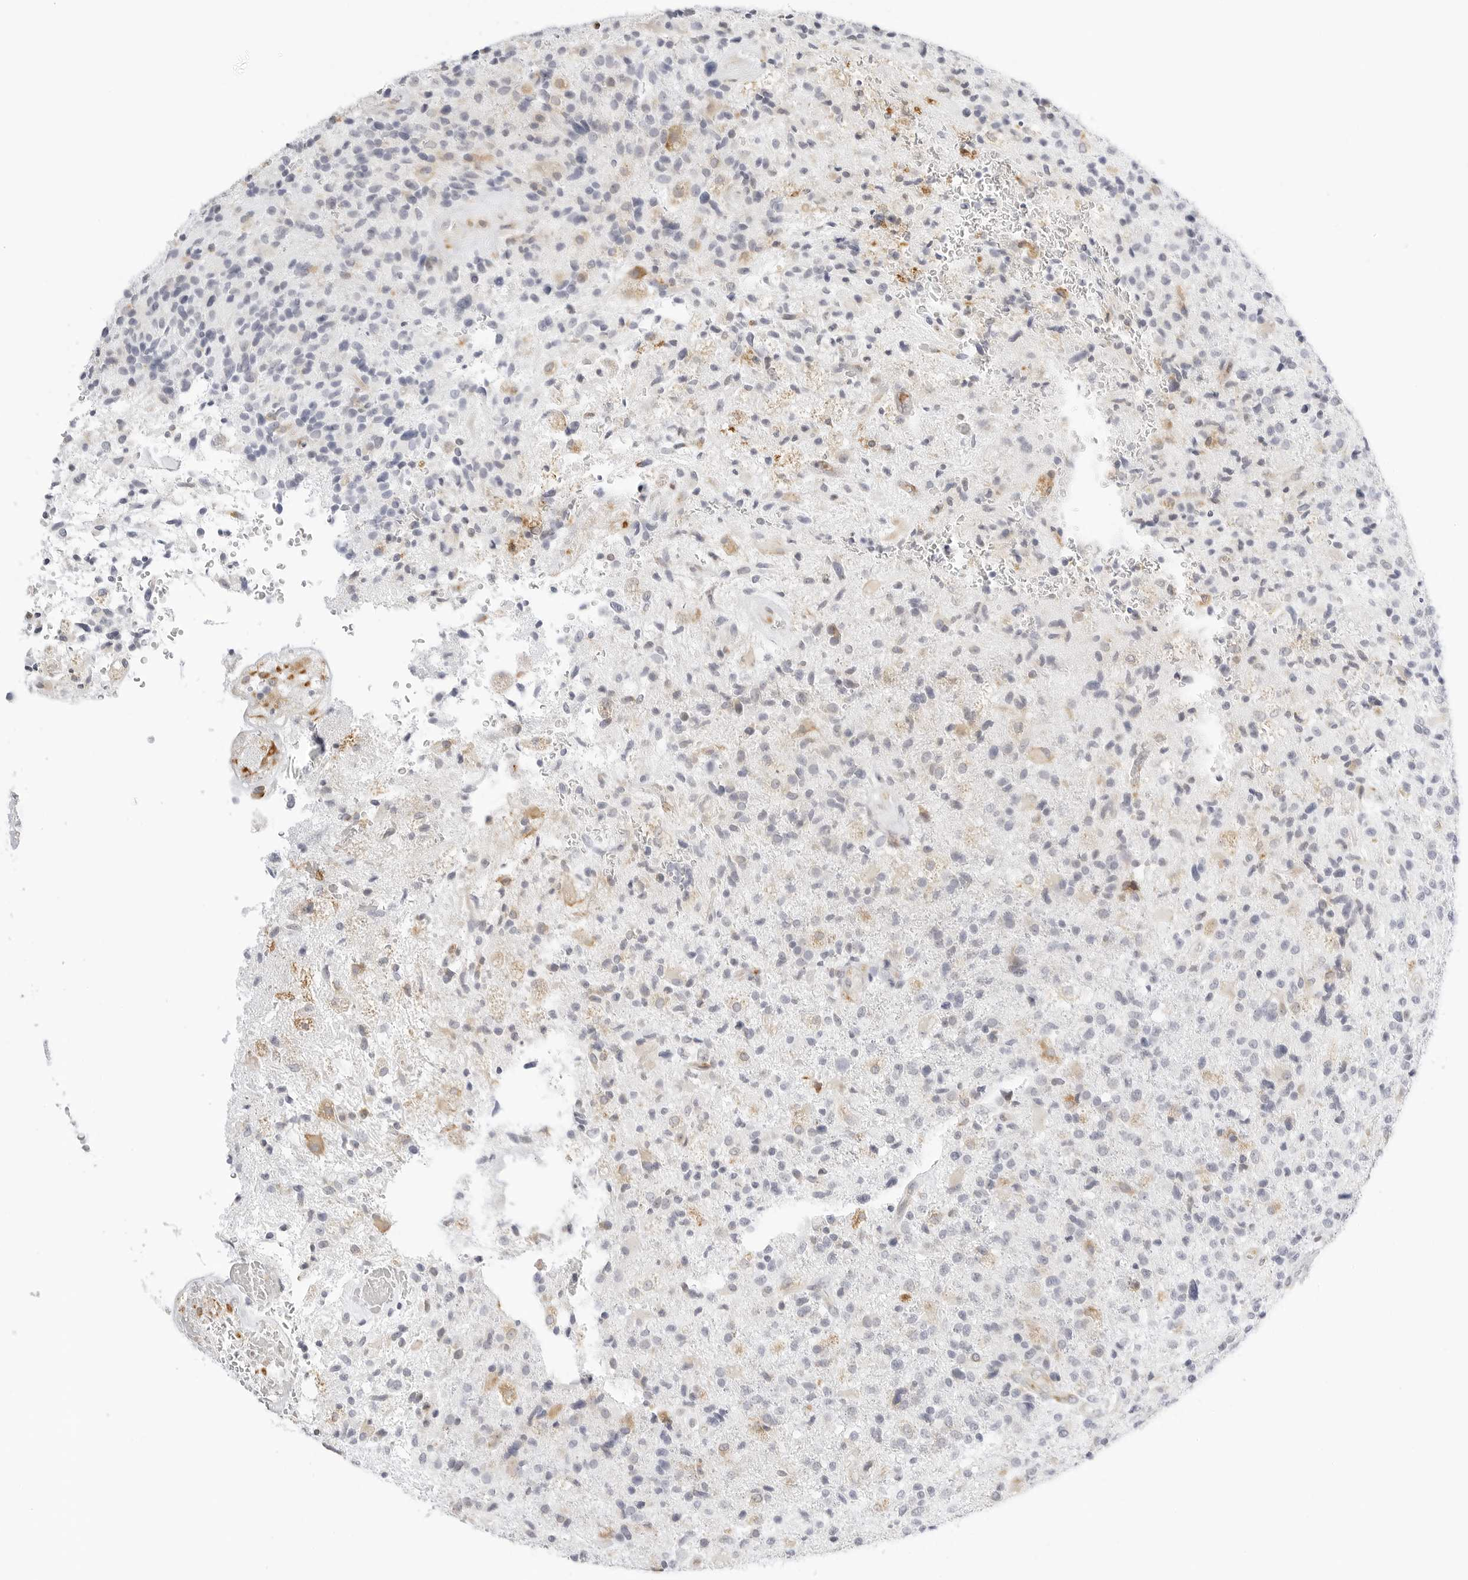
{"staining": {"intensity": "negative", "quantity": "none", "location": "none"}, "tissue": "glioma", "cell_type": "Tumor cells", "image_type": "cancer", "snomed": [{"axis": "morphology", "description": "Glioma, malignant, High grade"}, {"axis": "topography", "description": "Brain"}], "caption": "The image shows no staining of tumor cells in malignant glioma (high-grade). Brightfield microscopy of immunohistochemistry stained with DAB (brown) and hematoxylin (blue), captured at high magnification.", "gene": "THEM4", "patient": {"sex": "male", "age": 72}}